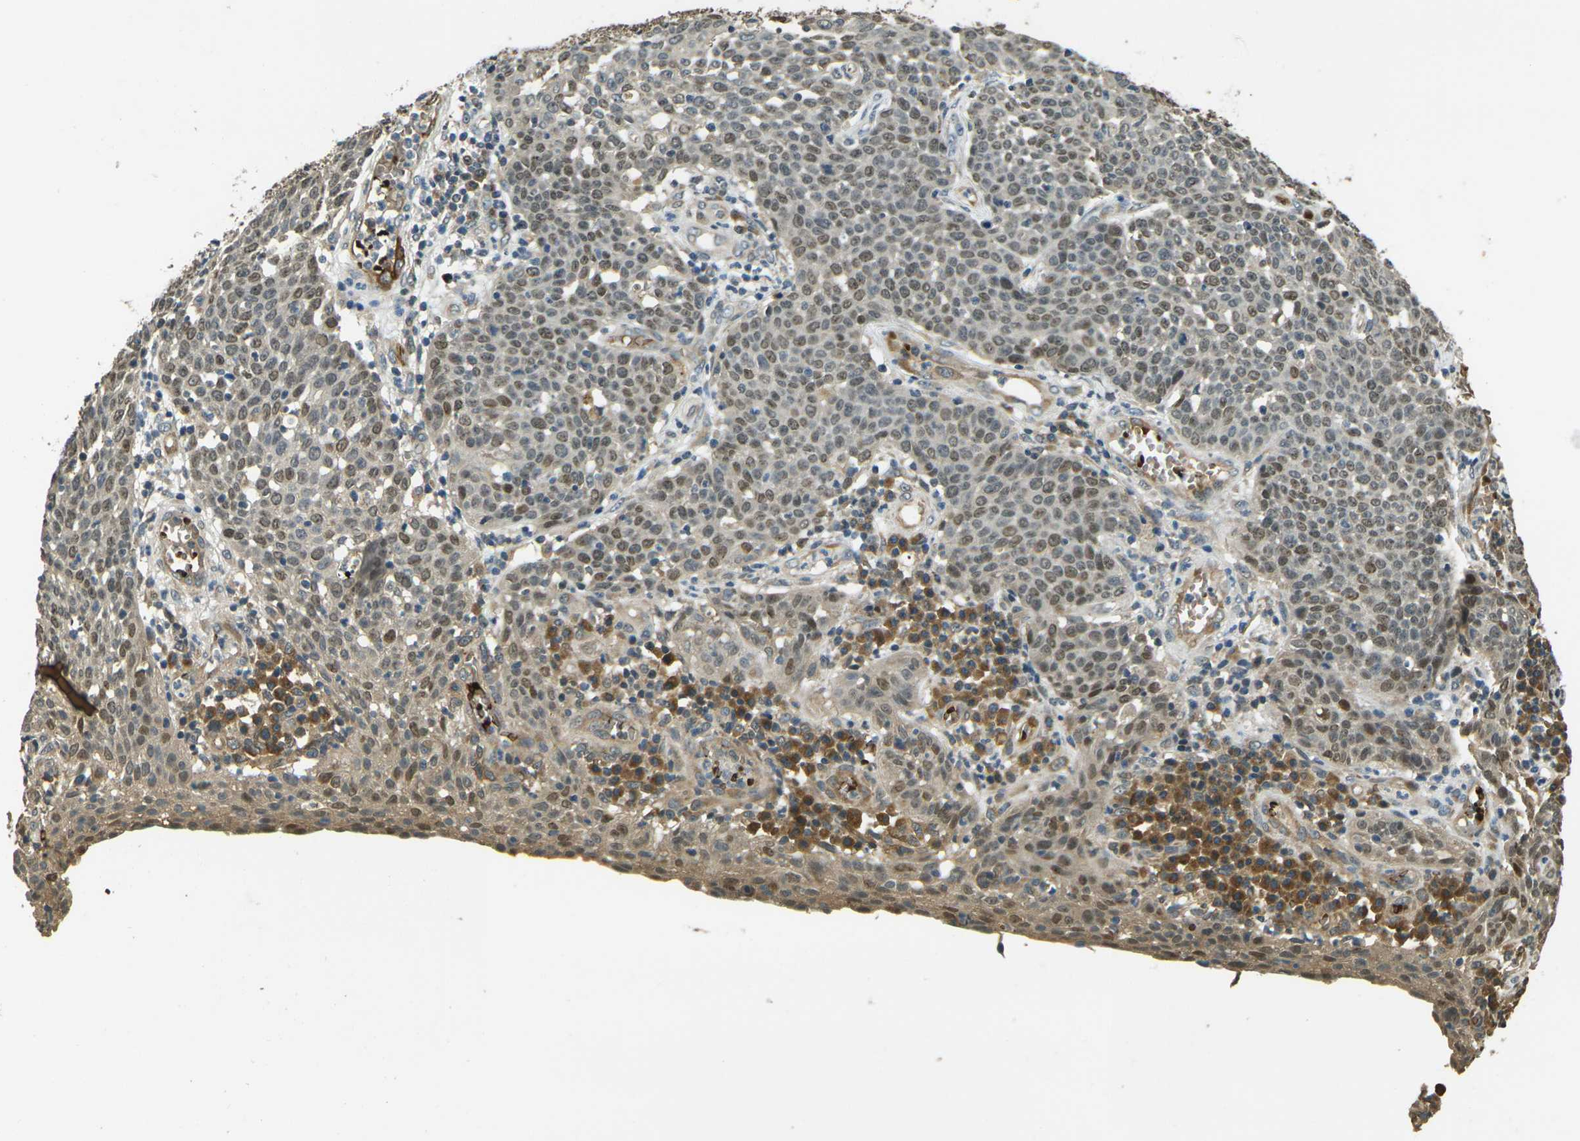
{"staining": {"intensity": "weak", "quantity": "25%-75%", "location": "nuclear"}, "tissue": "cervical cancer", "cell_type": "Tumor cells", "image_type": "cancer", "snomed": [{"axis": "morphology", "description": "Squamous cell carcinoma, NOS"}, {"axis": "topography", "description": "Cervix"}], "caption": "DAB immunohistochemical staining of human cervical cancer demonstrates weak nuclear protein positivity in approximately 25%-75% of tumor cells. Ihc stains the protein of interest in brown and the nuclei are stained blue.", "gene": "TOR1A", "patient": {"sex": "female", "age": 34}}